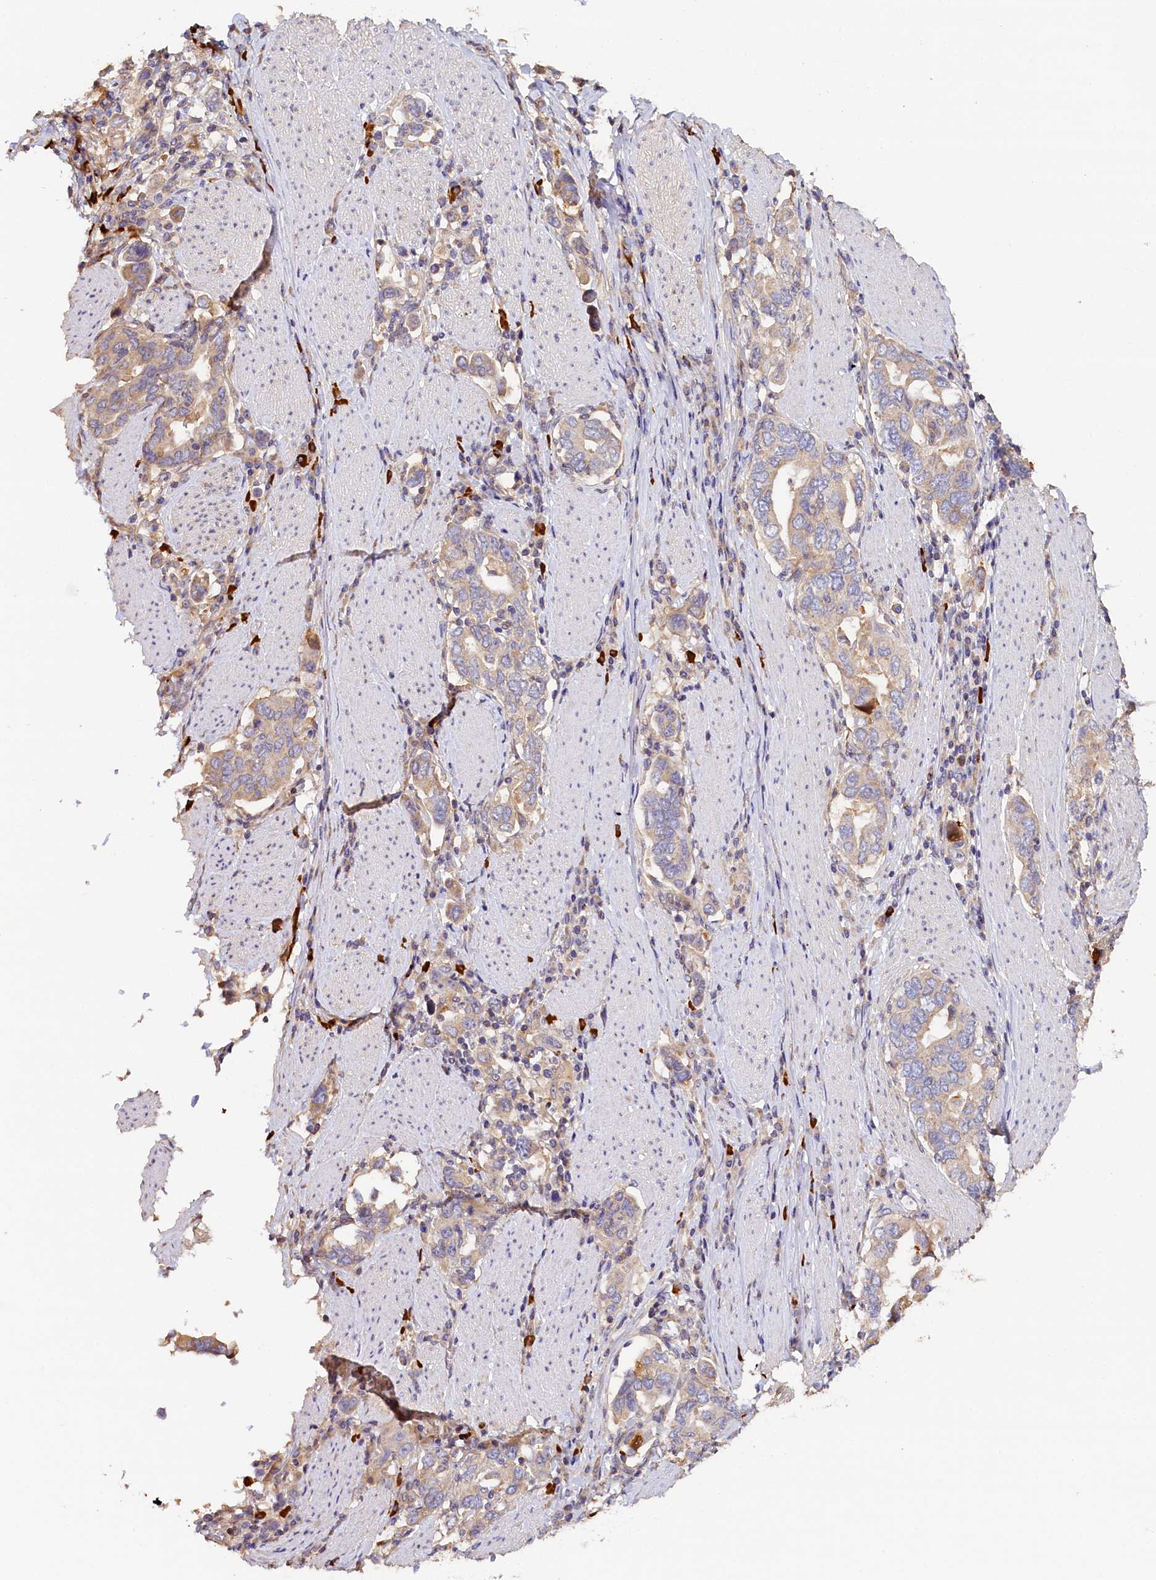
{"staining": {"intensity": "weak", "quantity": ">75%", "location": "cytoplasmic/membranous"}, "tissue": "stomach cancer", "cell_type": "Tumor cells", "image_type": "cancer", "snomed": [{"axis": "morphology", "description": "Adenocarcinoma, NOS"}, {"axis": "topography", "description": "Stomach, upper"}, {"axis": "topography", "description": "Stomach"}], "caption": "Brown immunohistochemical staining in human stomach adenocarcinoma displays weak cytoplasmic/membranous expression in about >75% of tumor cells.", "gene": "KATNB1", "patient": {"sex": "male", "age": 62}}